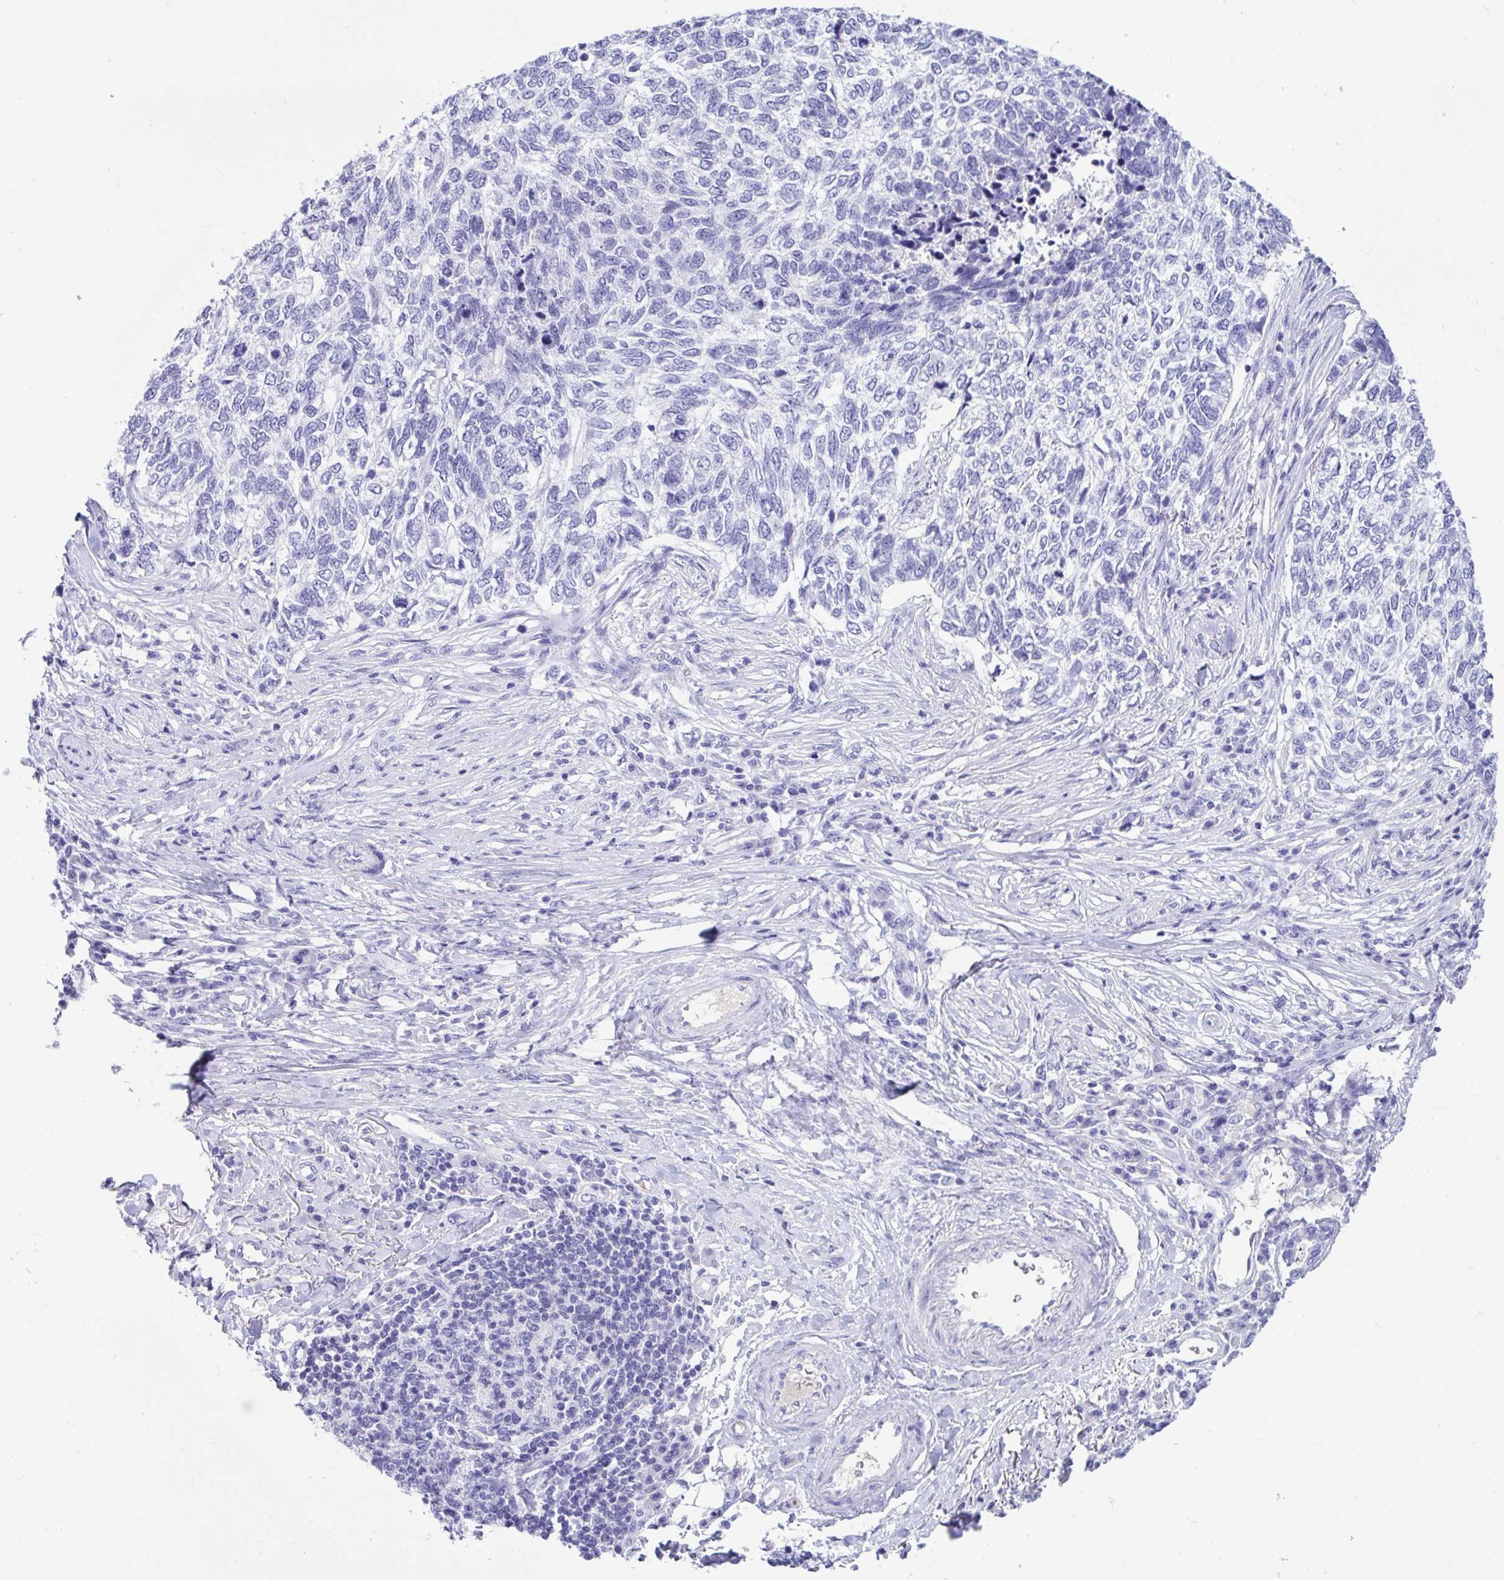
{"staining": {"intensity": "negative", "quantity": "none", "location": "none"}, "tissue": "skin cancer", "cell_type": "Tumor cells", "image_type": "cancer", "snomed": [{"axis": "morphology", "description": "Basal cell carcinoma"}, {"axis": "topography", "description": "Skin"}], "caption": "Tumor cells are negative for brown protein staining in skin basal cell carcinoma. (DAB immunohistochemistry (IHC), high magnification).", "gene": "SMIM9", "patient": {"sex": "female", "age": 65}}